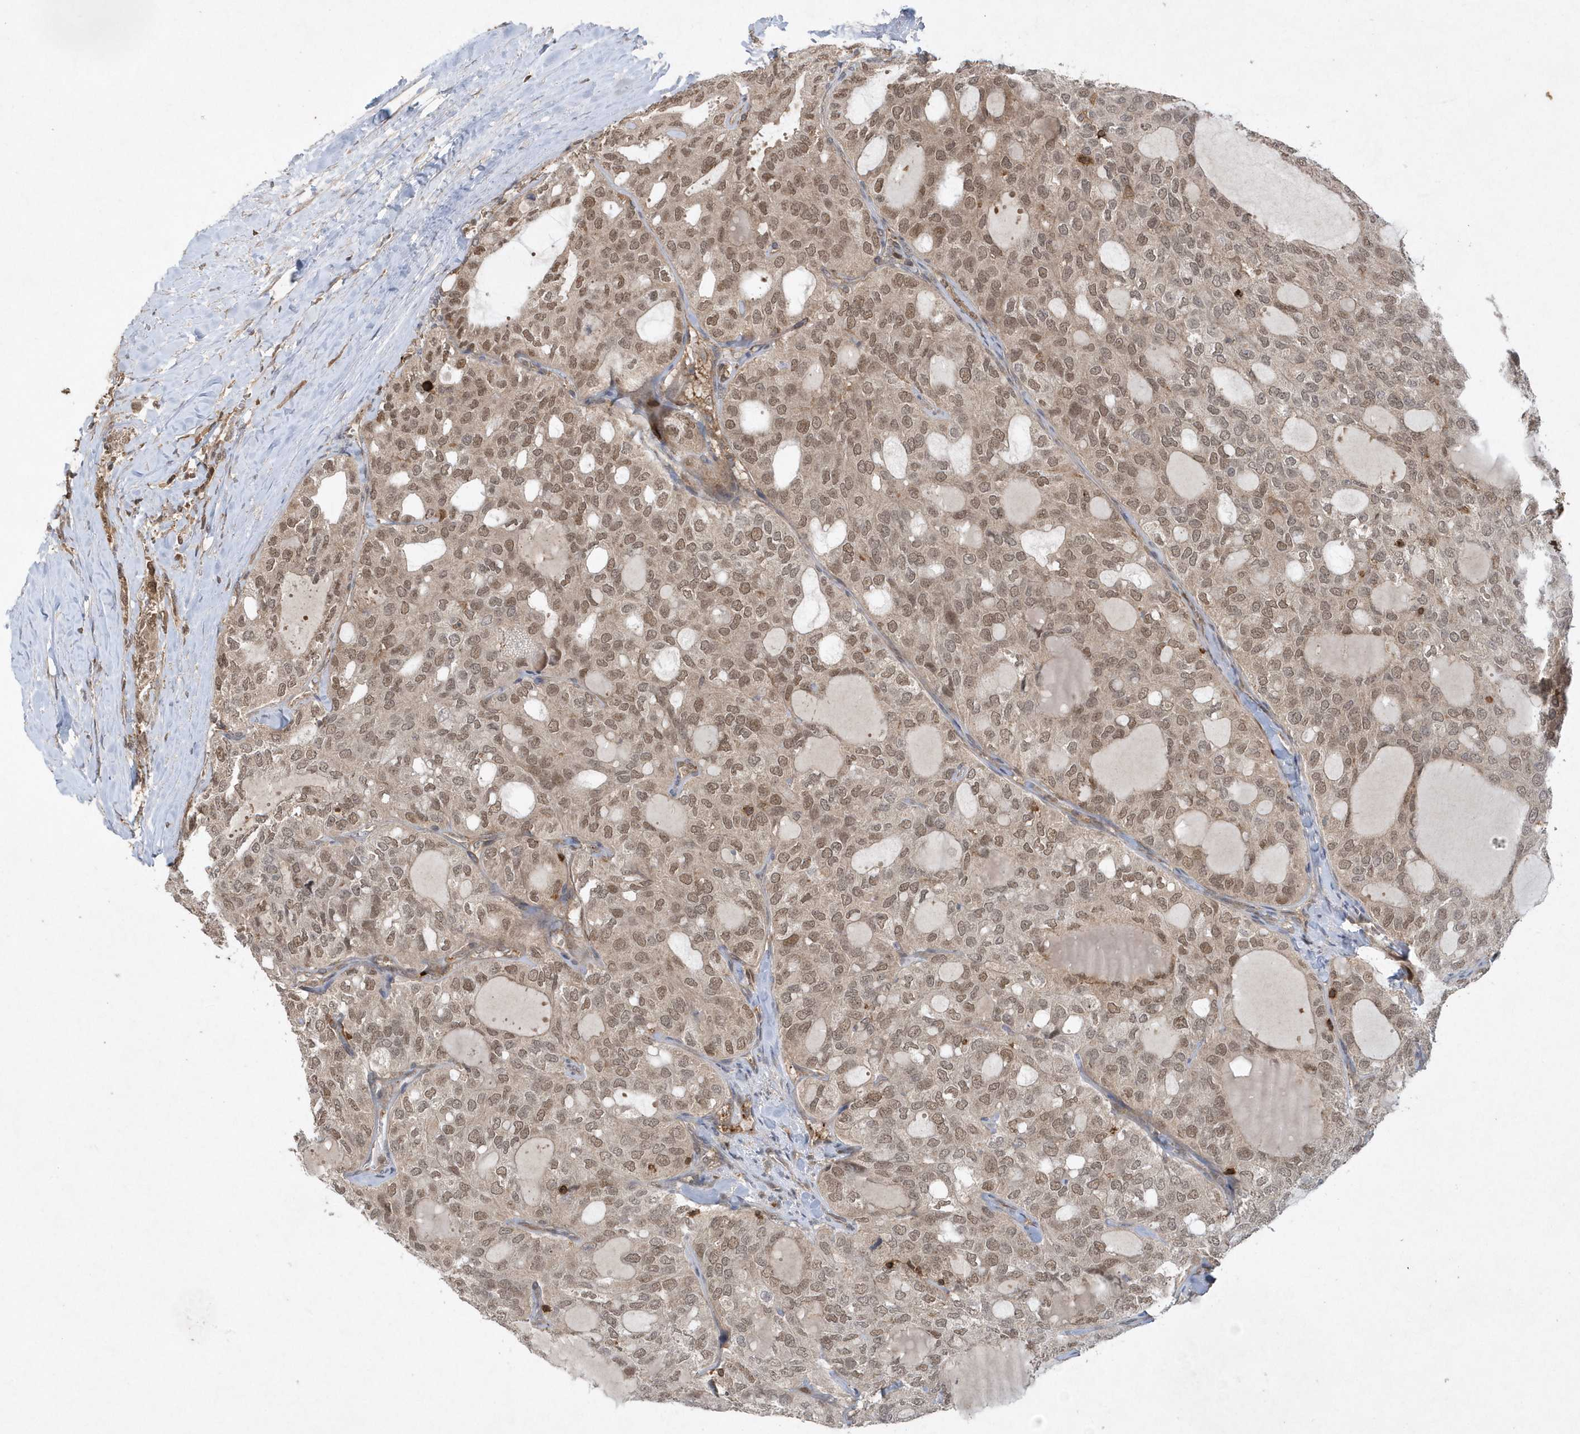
{"staining": {"intensity": "moderate", "quantity": ">75%", "location": "nuclear"}, "tissue": "thyroid cancer", "cell_type": "Tumor cells", "image_type": "cancer", "snomed": [{"axis": "morphology", "description": "Follicular adenoma carcinoma, NOS"}, {"axis": "topography", "description": "Thyroid gland"}], "caption": "This micrograph demonstrates immunohistochemistry staining of human follicular adenoma carcinoma (thyroid), with medium moderate nuclear expression in about >75% of tumor cells.", "gene": "ACYP1", "patient": {"sex": "male", "age": 75}}